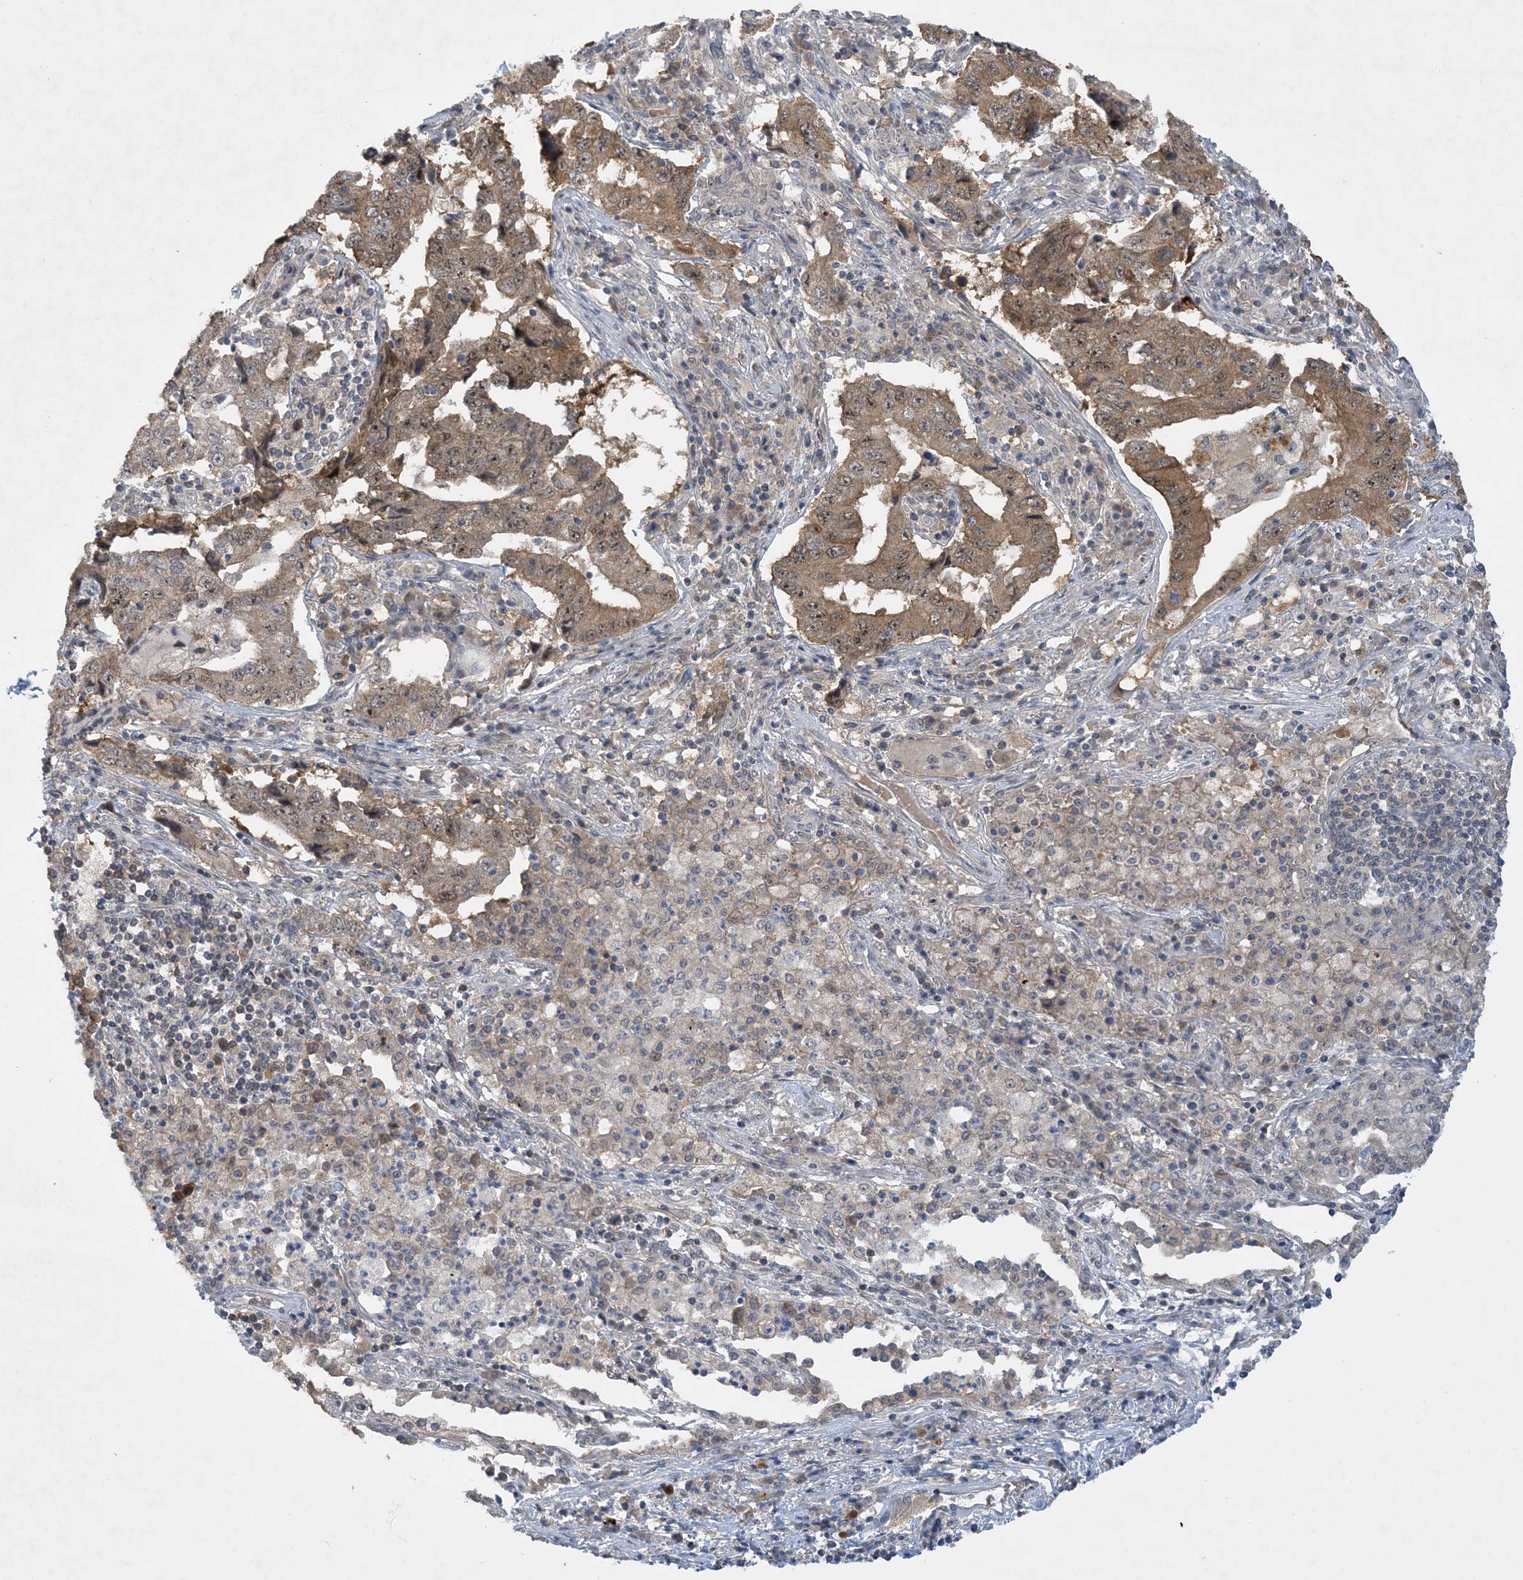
{"staining": {"intensity": "moderate", "quantity": ">75%", "location": "cytoplasmic/membranous,nuclear"}, "tissue": "lung cancer", "cell_type": "Tumor cells", "image_type": "cancer", "snomed": [{"axis": "morphology", "description": "Adenocarcinoma, NOS"}, {"axis": "topography", "description": "Lung"}], "caption": "Brown immunohistochemical staining in human lung cancer displays moderate cytoplasmic/membranous and nuclear positivity in approximately >75% of tumor cells.", "gene": "UBE2E1", "patient": {"sex": "female", "age": 51}}